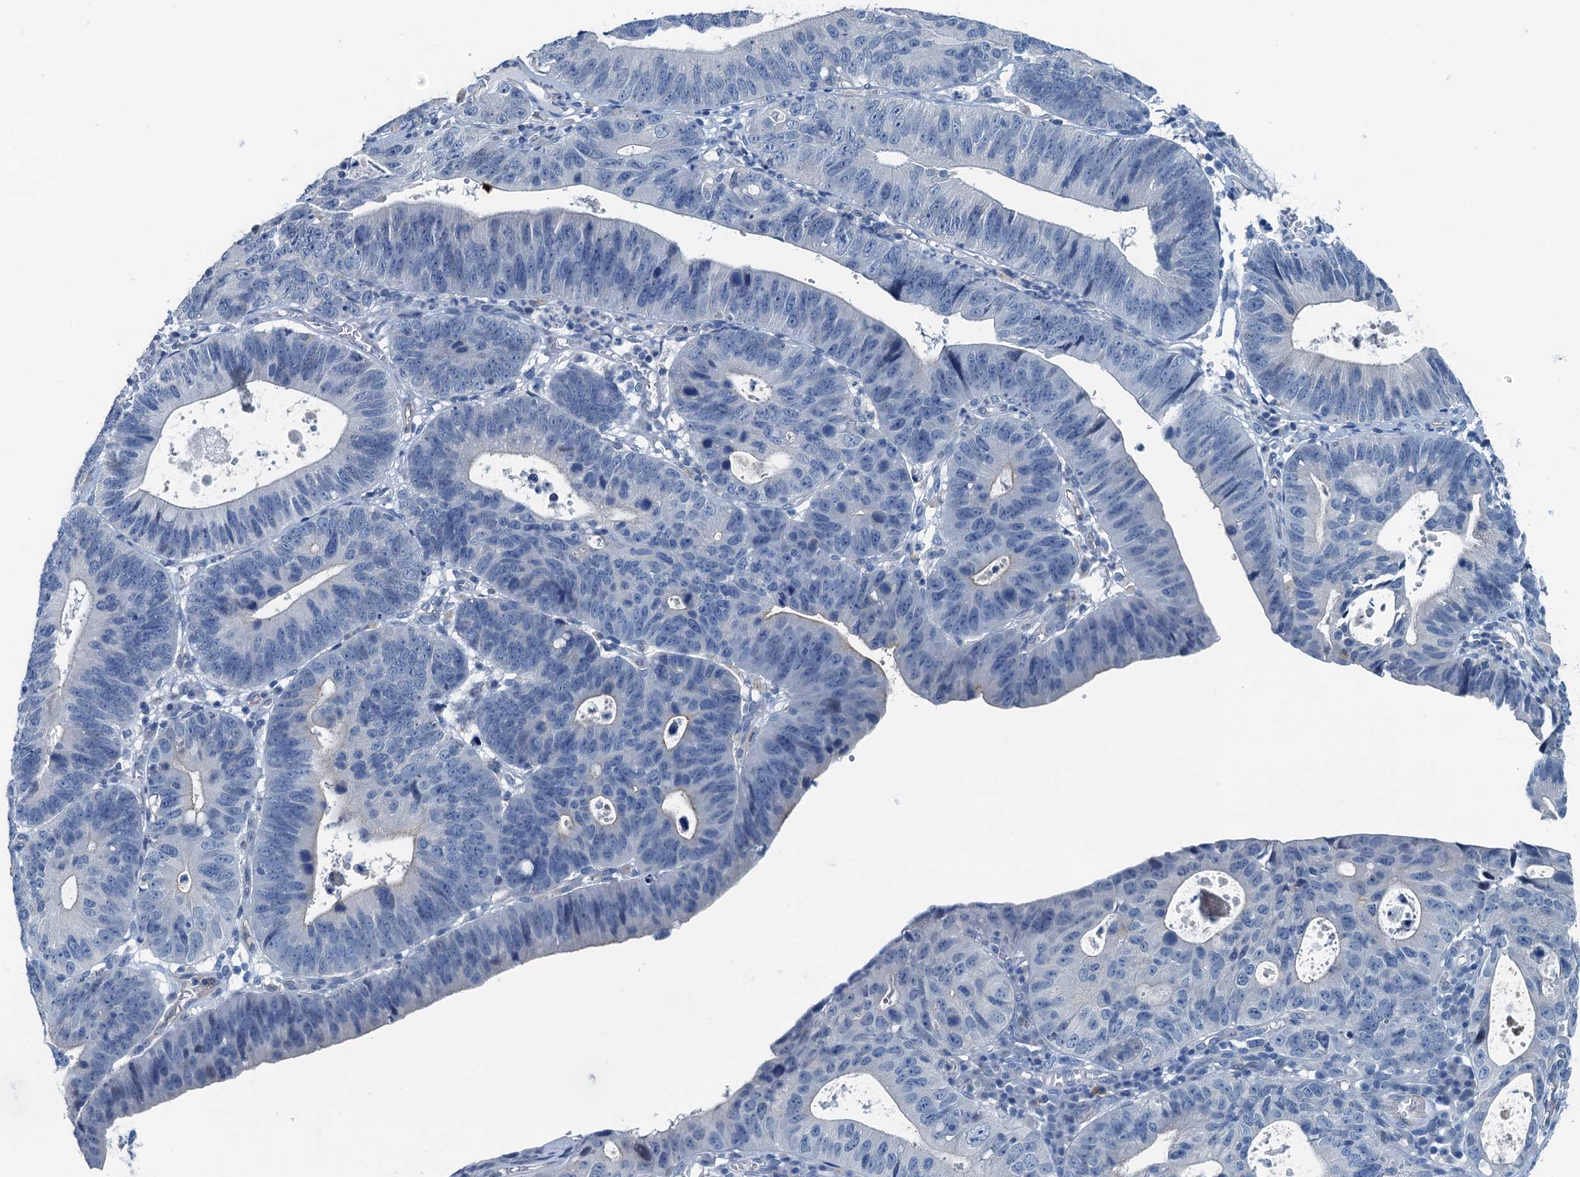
{"staining": {"intensity": "negative", "quantity": "none", "location": "none"}, "tissue": "stomach cancer", "cell_type": "Tumor cells", "image_type": "cancer", "snomed": [{"axis": "morphology", "description": "Adenocarcinoma, NOS"}, {"axis": "topography", "description": "Stomach"}], "caption": "This is an immunohistochemistry (IHC) histopathology image of human stomach cancer (adenocarcinoma). There is no positivity in tumor cells.", "gene": "GFOD2", "patient": {"sex": "male", "age": 59}}